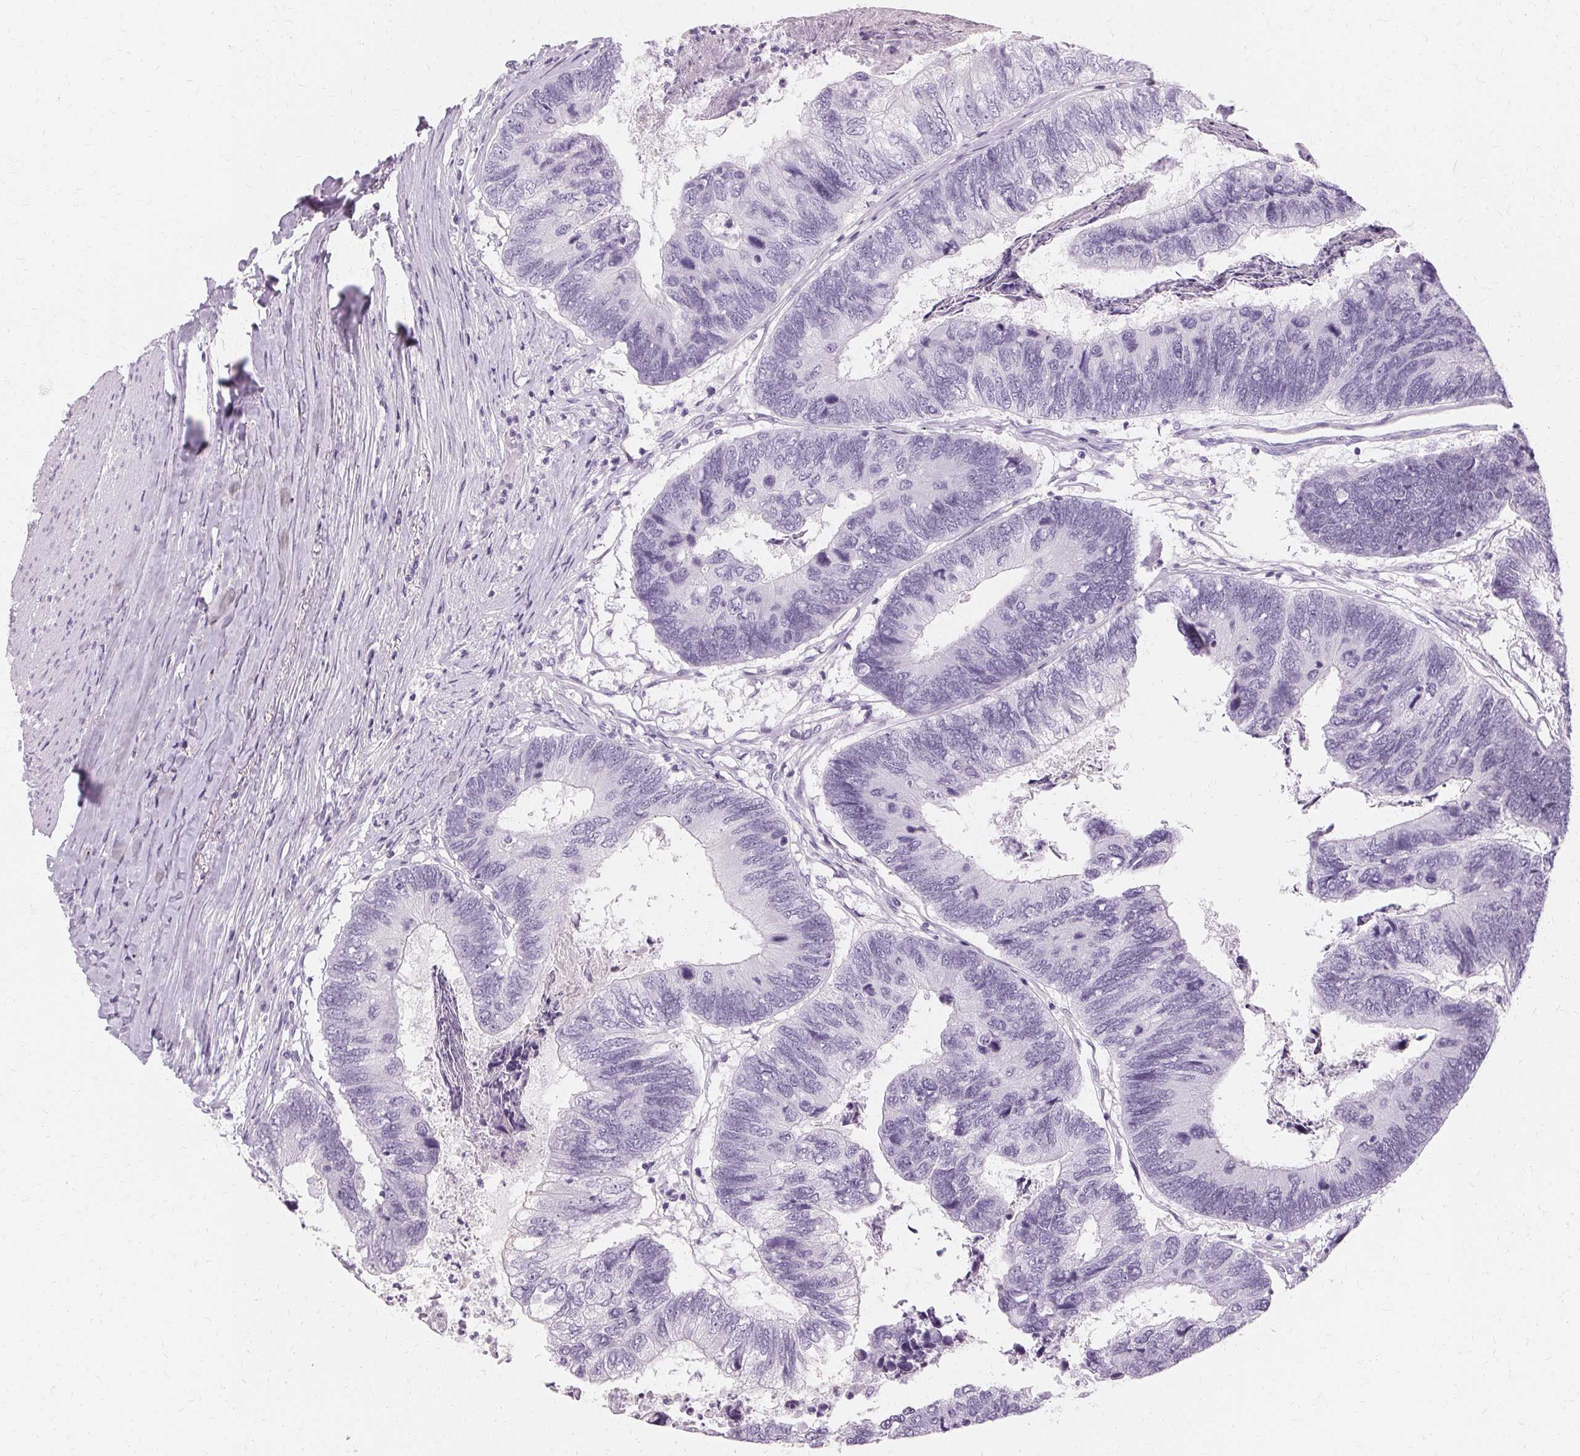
{"staining": {"intensity": "negative", "quantity": "none", "location": "none"}, "tissue": "colorectal cancer", "cell_type": "Tumor cells", "image_type": "cancer", "snomed": [{"axis": "morphology", "description": "Adenocarcinoma, NOS"}, {"axis": "topography", "description": "Colon"}], "caption": "Photomicrograph shows no significant protein expression in tumor cells of colorectal cancer. (DAB (3,3'-diaminobenzidine) immunohistochemistry (IHC), high magnification).", "gene": "KRT6C", "patient": {"sex": "female", "age": 67}}